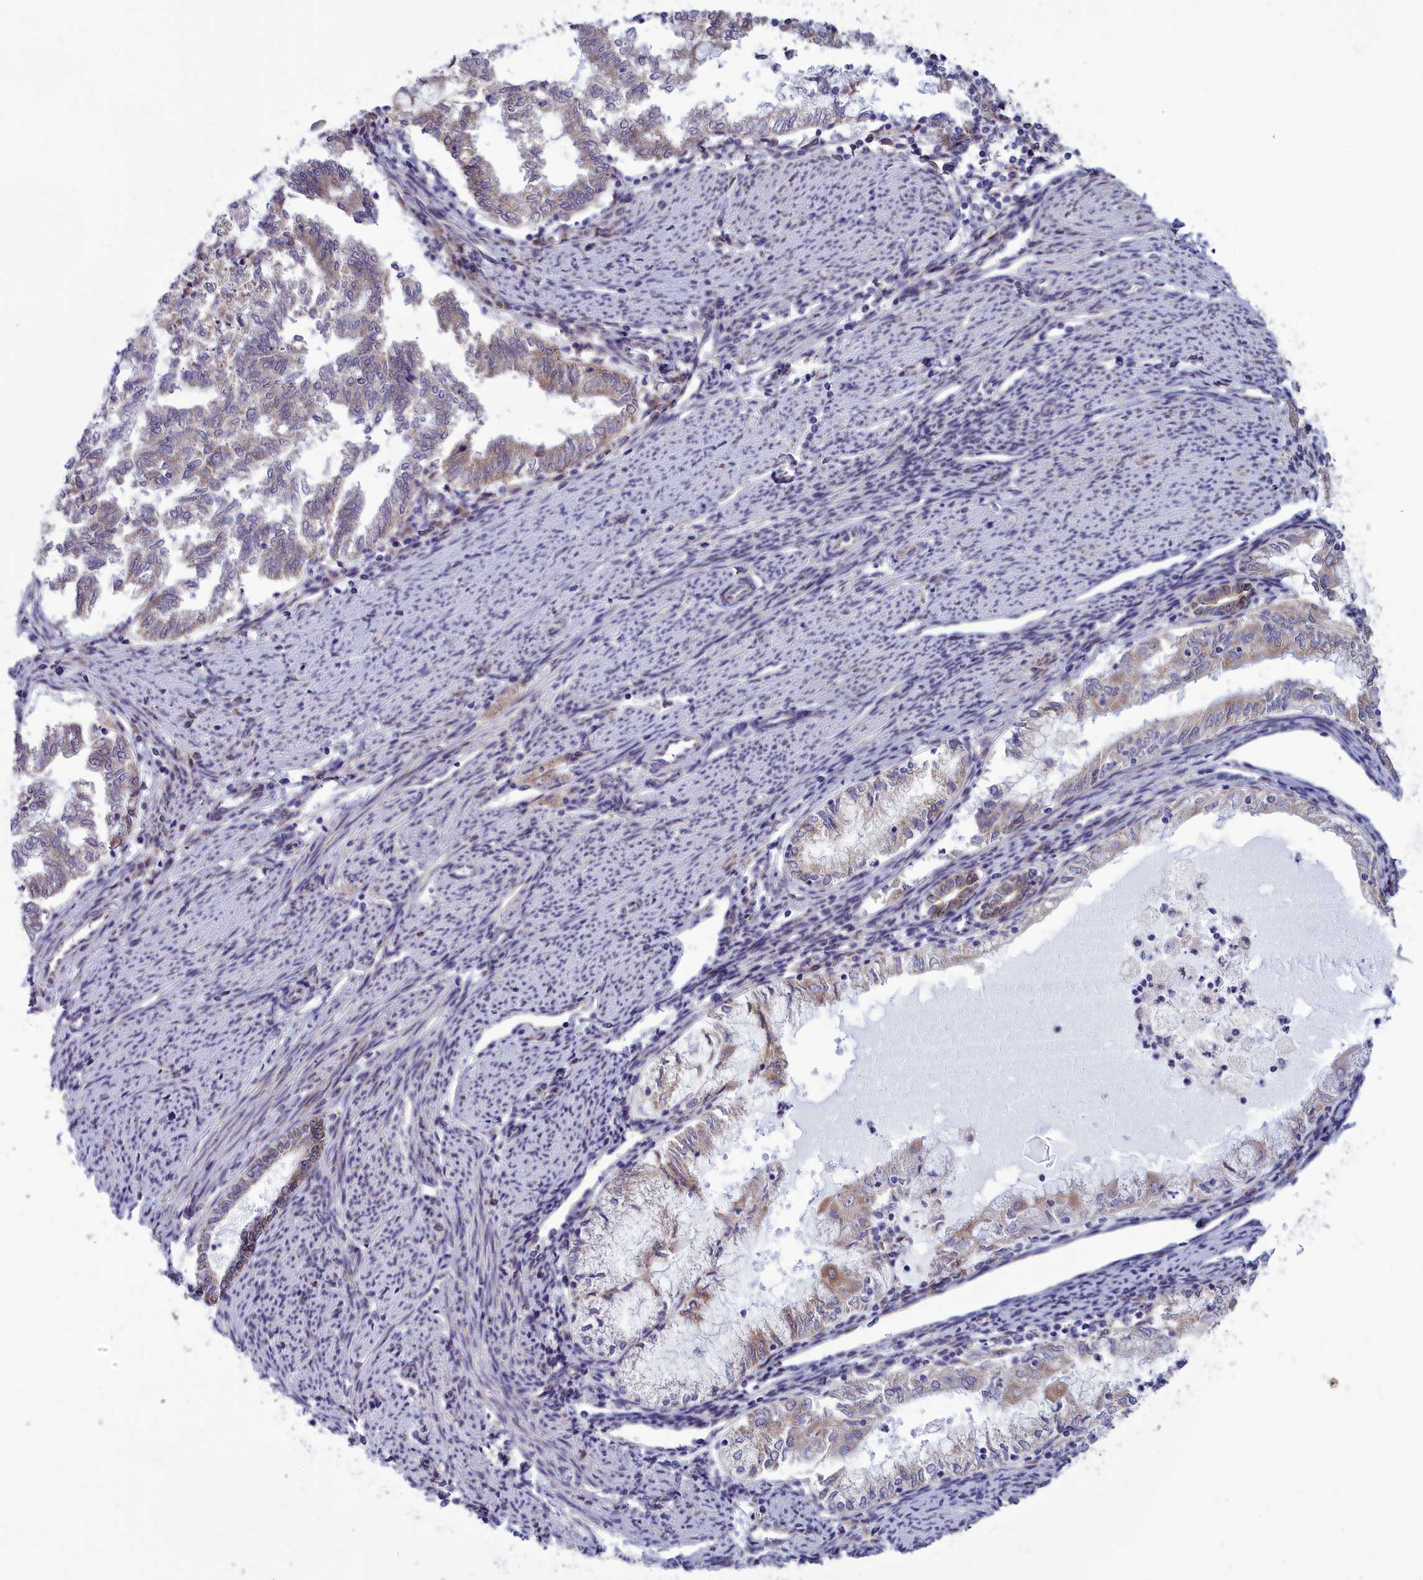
{"staining": {"intensity": "weak", "quantity": "25%-75%", "location": "cytoplasmic/membranous"}, "tissue": "endometrial cancer", "cell_type": "Tumor cells", "image_type": "cancer", "snomed": [{"axis": "morphology", "description": "Adenocarcinoma, NOS"}, {"axis": "topography", "description": "Endometrium"}], "caption": "A micrograph showing weak cytoplasmic/membranous staining in approximately 25%-75% of tumor cells in adenocarcinoma (endometrial), as visualized by brown immunohistochemical staining.", "gene": "CENATAC", "patient": {"sex": "female", "age": 79}}